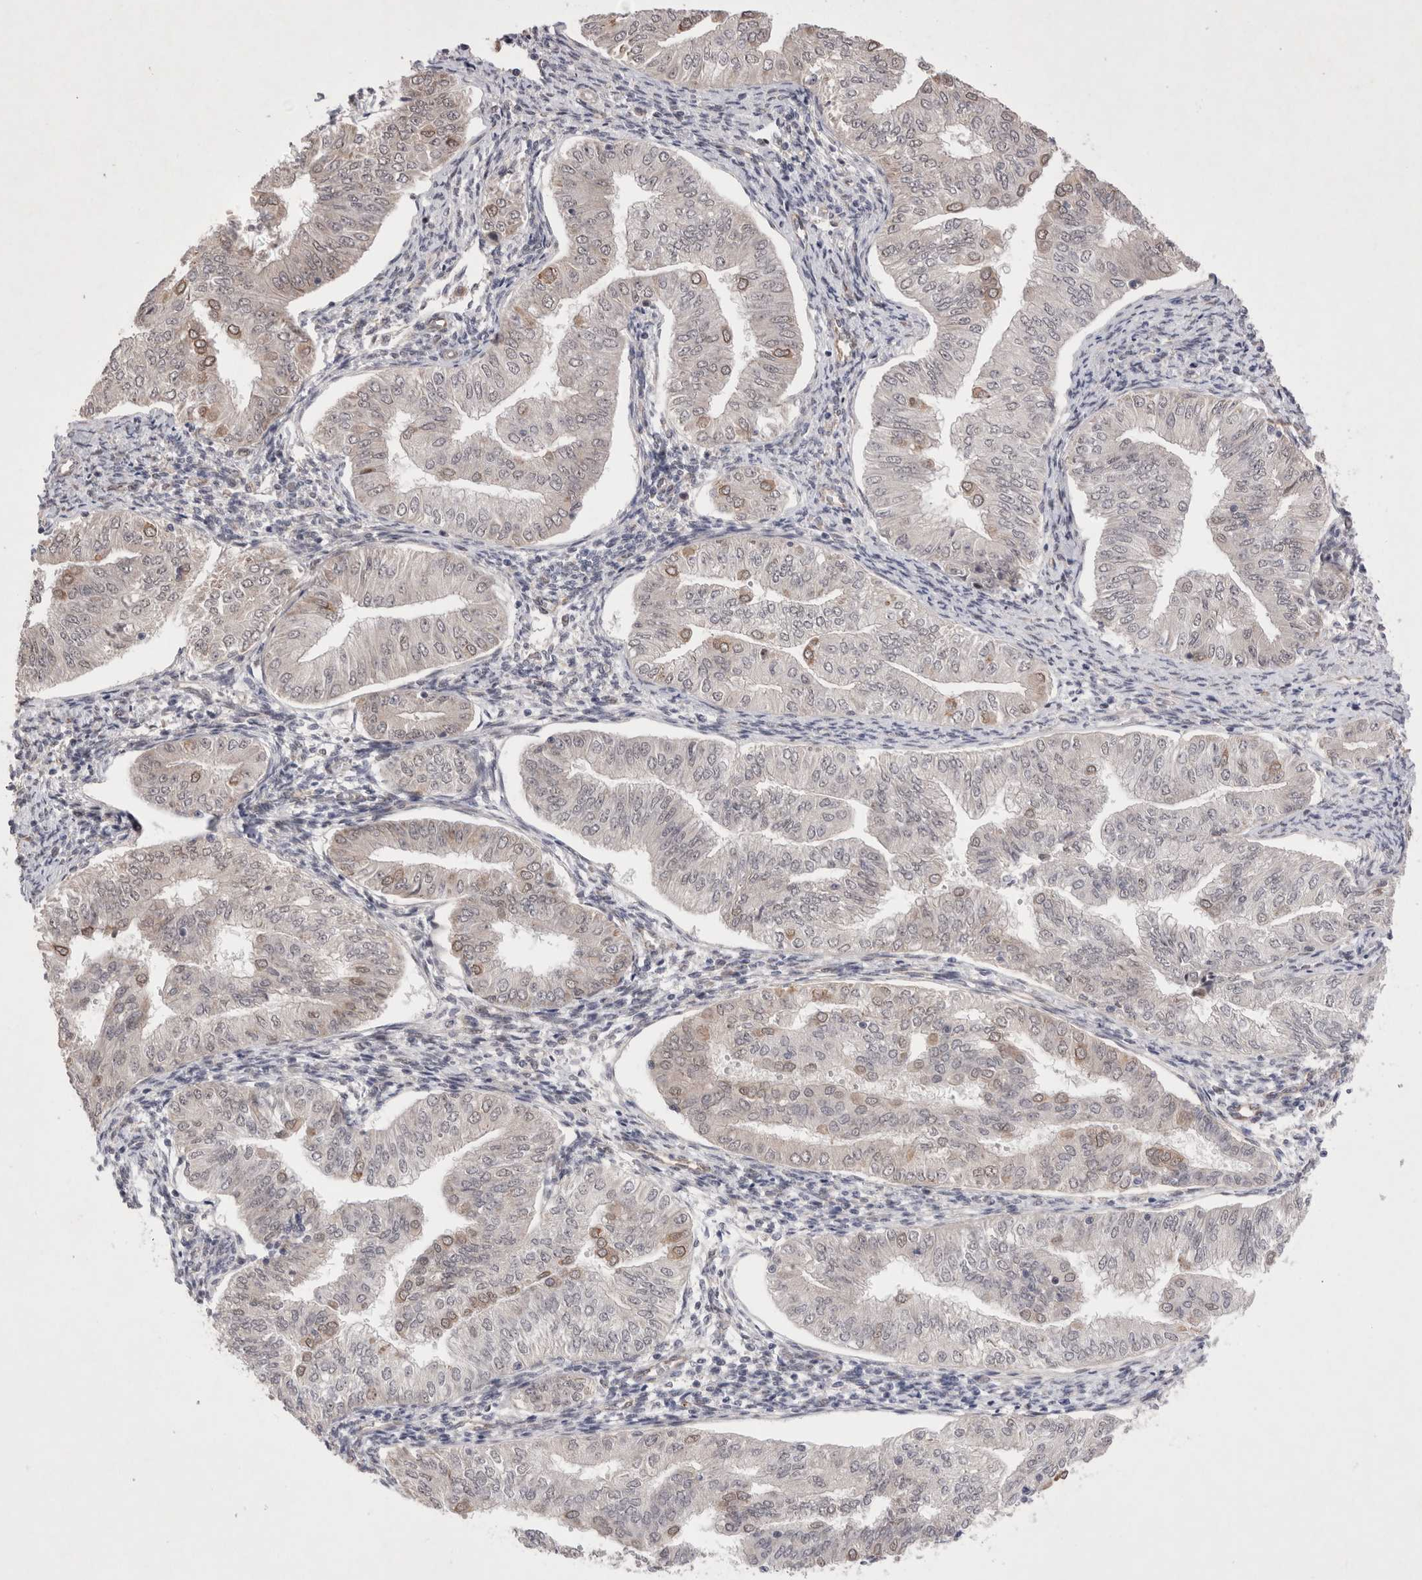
{"staining": {"intensity": "weak", "quantity": "<25%", "location": "nuclear"}, "tissue": "endometrial cancer", "cell_type": "Tumor cells", "image_type": "cancer", "snomed": [{"axis": "morphology", "description": "Normal tissue, NOS"}, {"axis": "morphology", "description": "Adenocarcinoma, NOS"}, {"axis": "topography", "description": "Endometrium"}], "caption": "The micrograph reveals no significant staining in tumor cells of endometrial cancer.", "gene": "GIMAP6", "patient": {"sex": "female", "age": 53}}